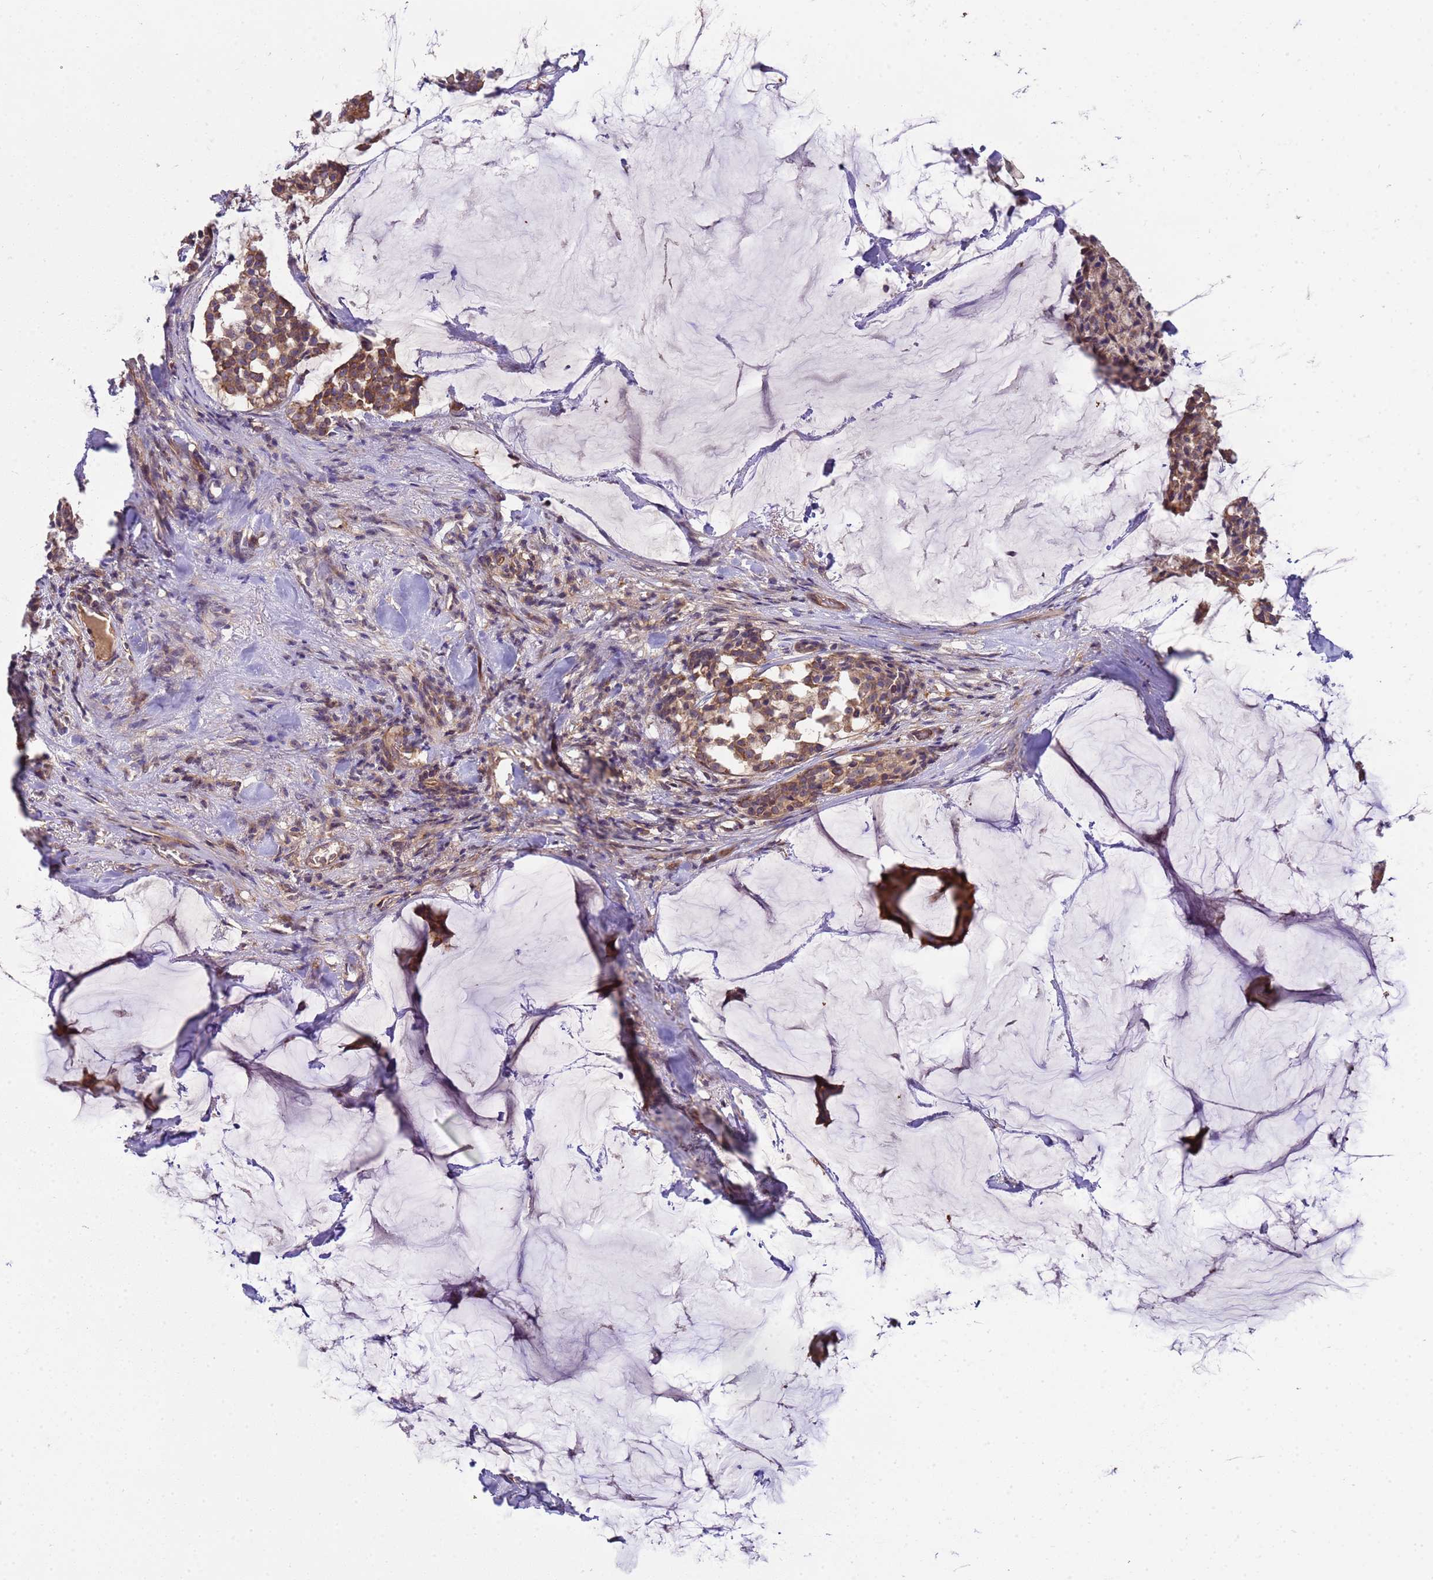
{"staining": {"intensity": "moderate", "quantity": ">75%", "location": "cytoplasmic/membranous"}, "tissue": "breast cancer", "cell_type": "Tumor cells", "image_type": "cancer", "snomed": [{"axis": "morphology", "description": "Duct carcinoma"}, {"axis": "topography", "description": "Breast"}], "caption": "Immunohistochemical staining of human intraductal carcinoma (breast) exhibits moderate cytoplasmic/membranous protein expression in approximately >75% of tumor cells.", "gene": "SMCO3", "patient": {"sex": "female", "age": 93}}